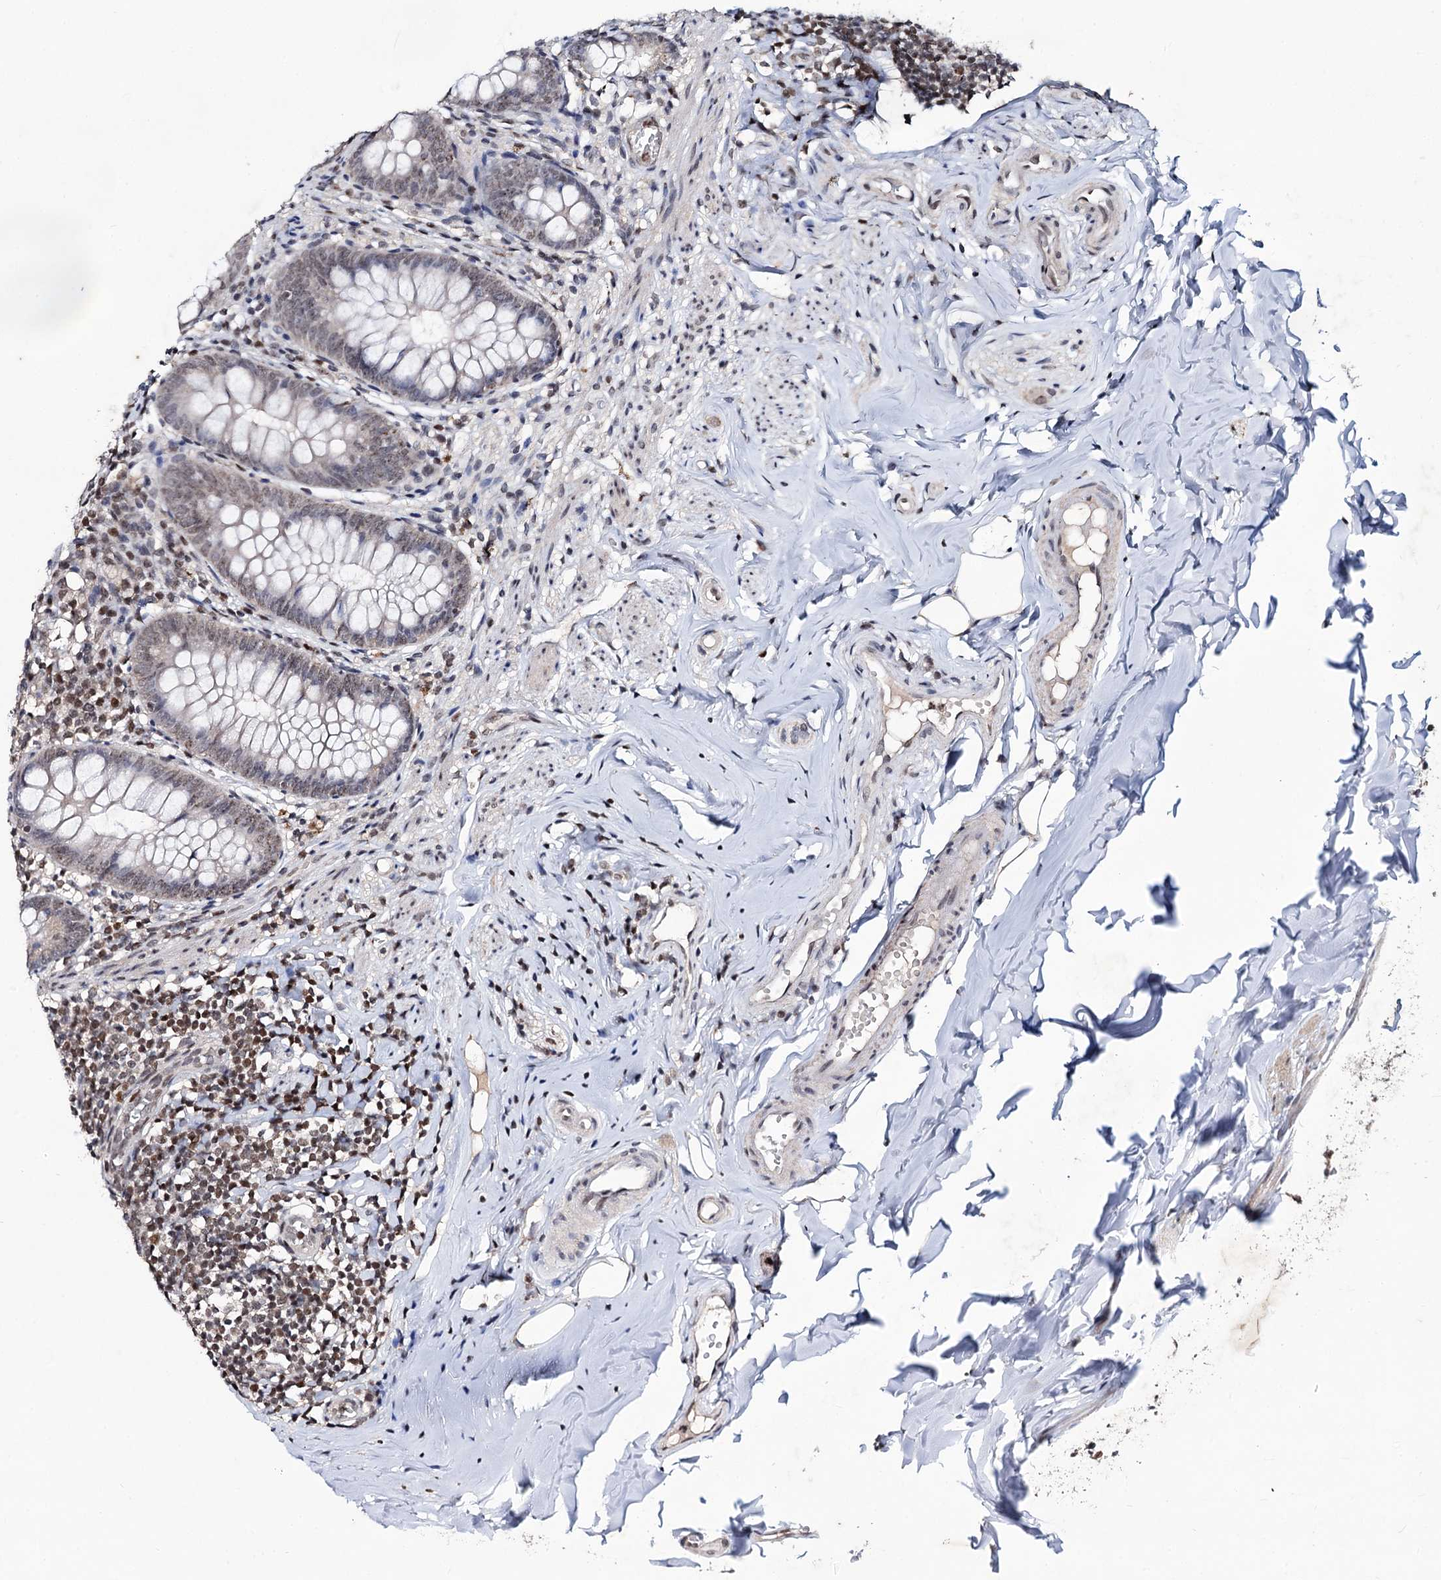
{"staining": {"intensity": "strong", "quantity": "<25%", "location": "nuclear"}, "tissue": "appendix", "cell_type": "Glandular cells", "image_type": "normal", "snomed": [{"axis": "morphology", "description": "Normal tissue, NOS"}, {"axis": "topography", "description": "Appendix"}], "caption": "Immunohistochemical staining of normal human appendix reveals strong nuclear protein expression in approximately <25% of glandular cells.", "gene": "SMCHD1", "patient": {"sex": "female", "age": 51}}